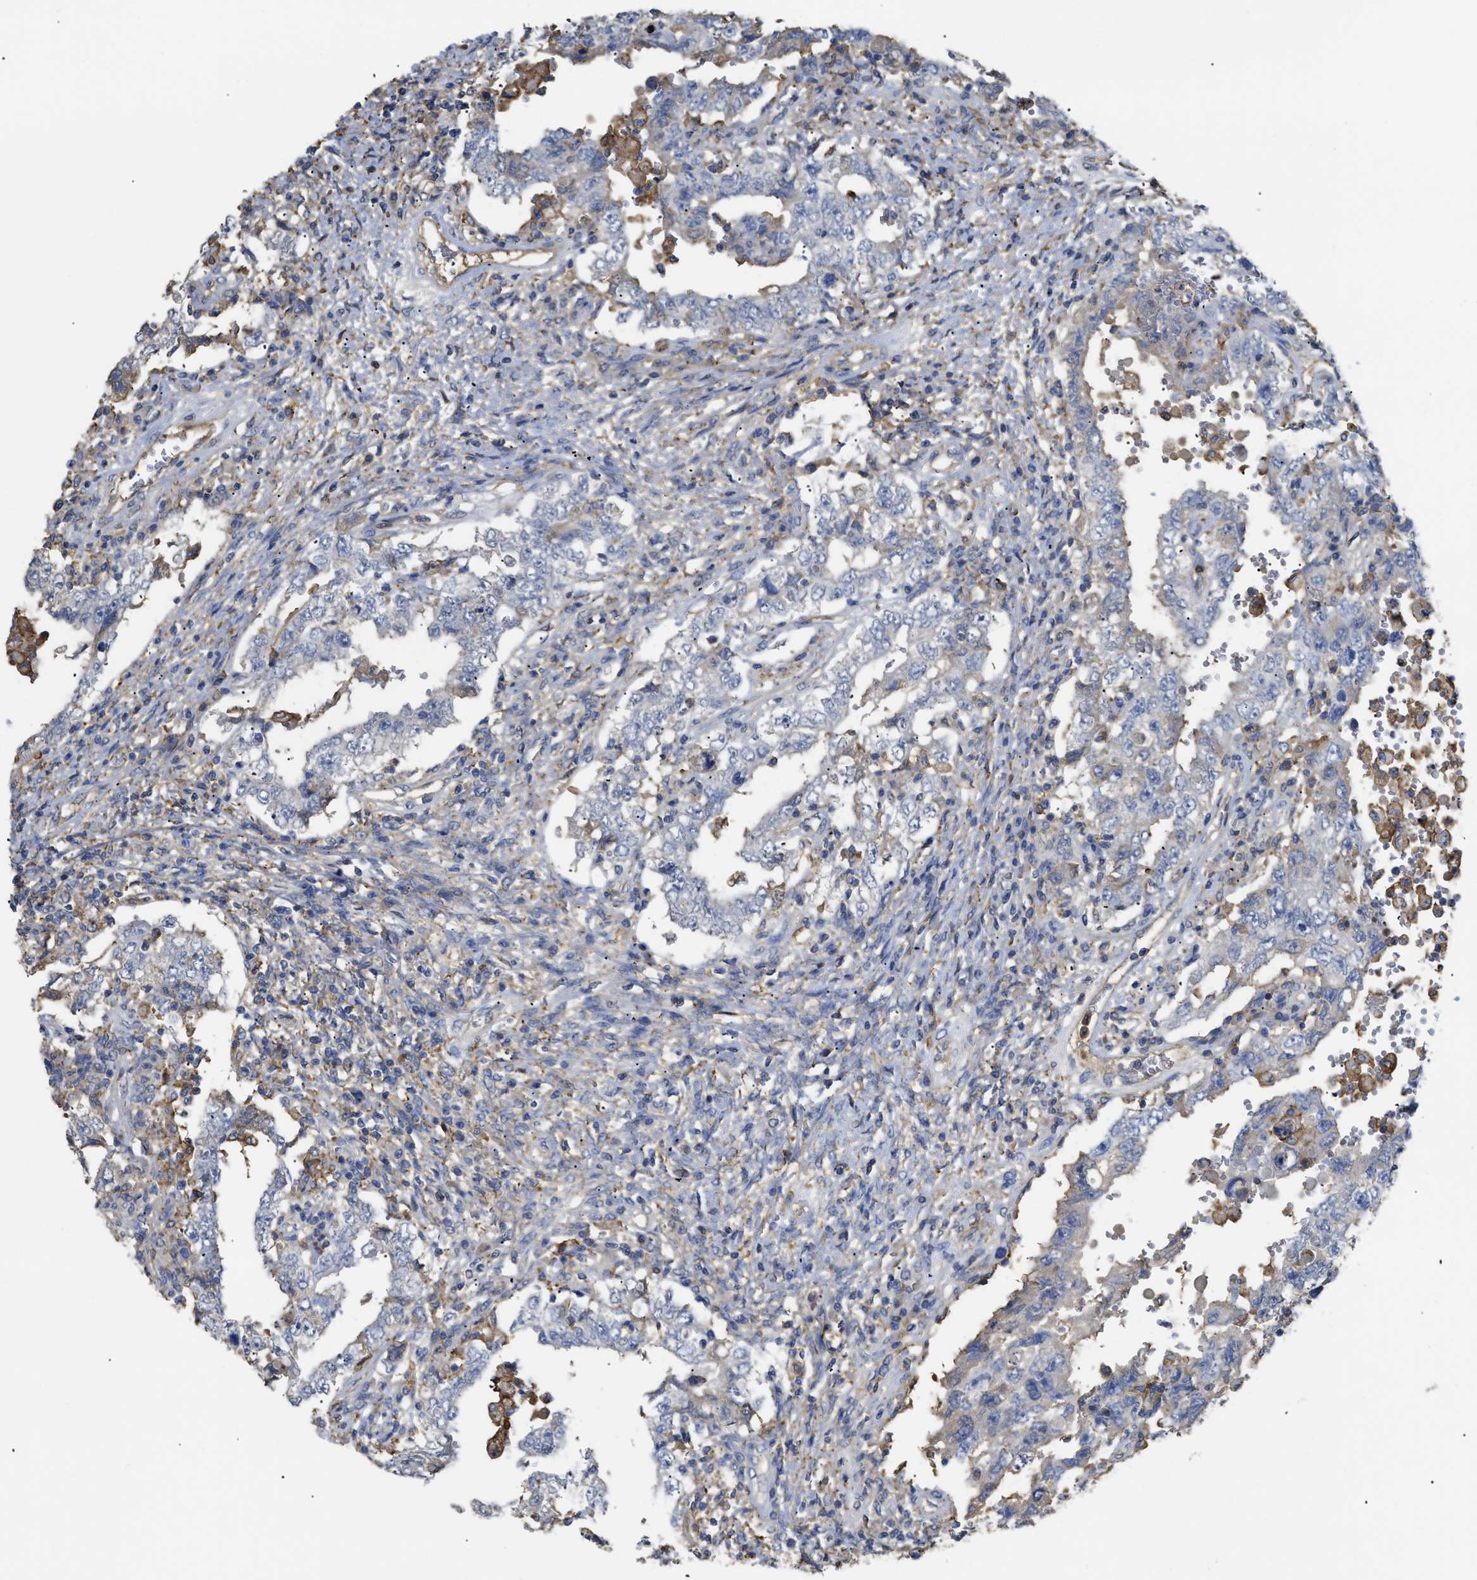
{"staining": {"intensity": "weak", "quantity": "<25%", "location": "cytoplasmic/membranous"}, "tissue": "testis cancer", "cell_type": "Tumor cells", "image_type": "cancer", "snomed": [{"axis": "morphology", "description": "Carcinoma, Embryonal, NOS"}, {"axis": "topography", "description": "Testis"}], "caption": "IHC of embryonal carcinoma (testis) exhibits no positivity in tumor cells. (Stains: DAB immunohistochemistry with hematoxylin counter stain, Microscopy: brightfield microscopy at high magnification).", "gene": "ANXA4", "patient": {"sex": "male", "age": 26}}